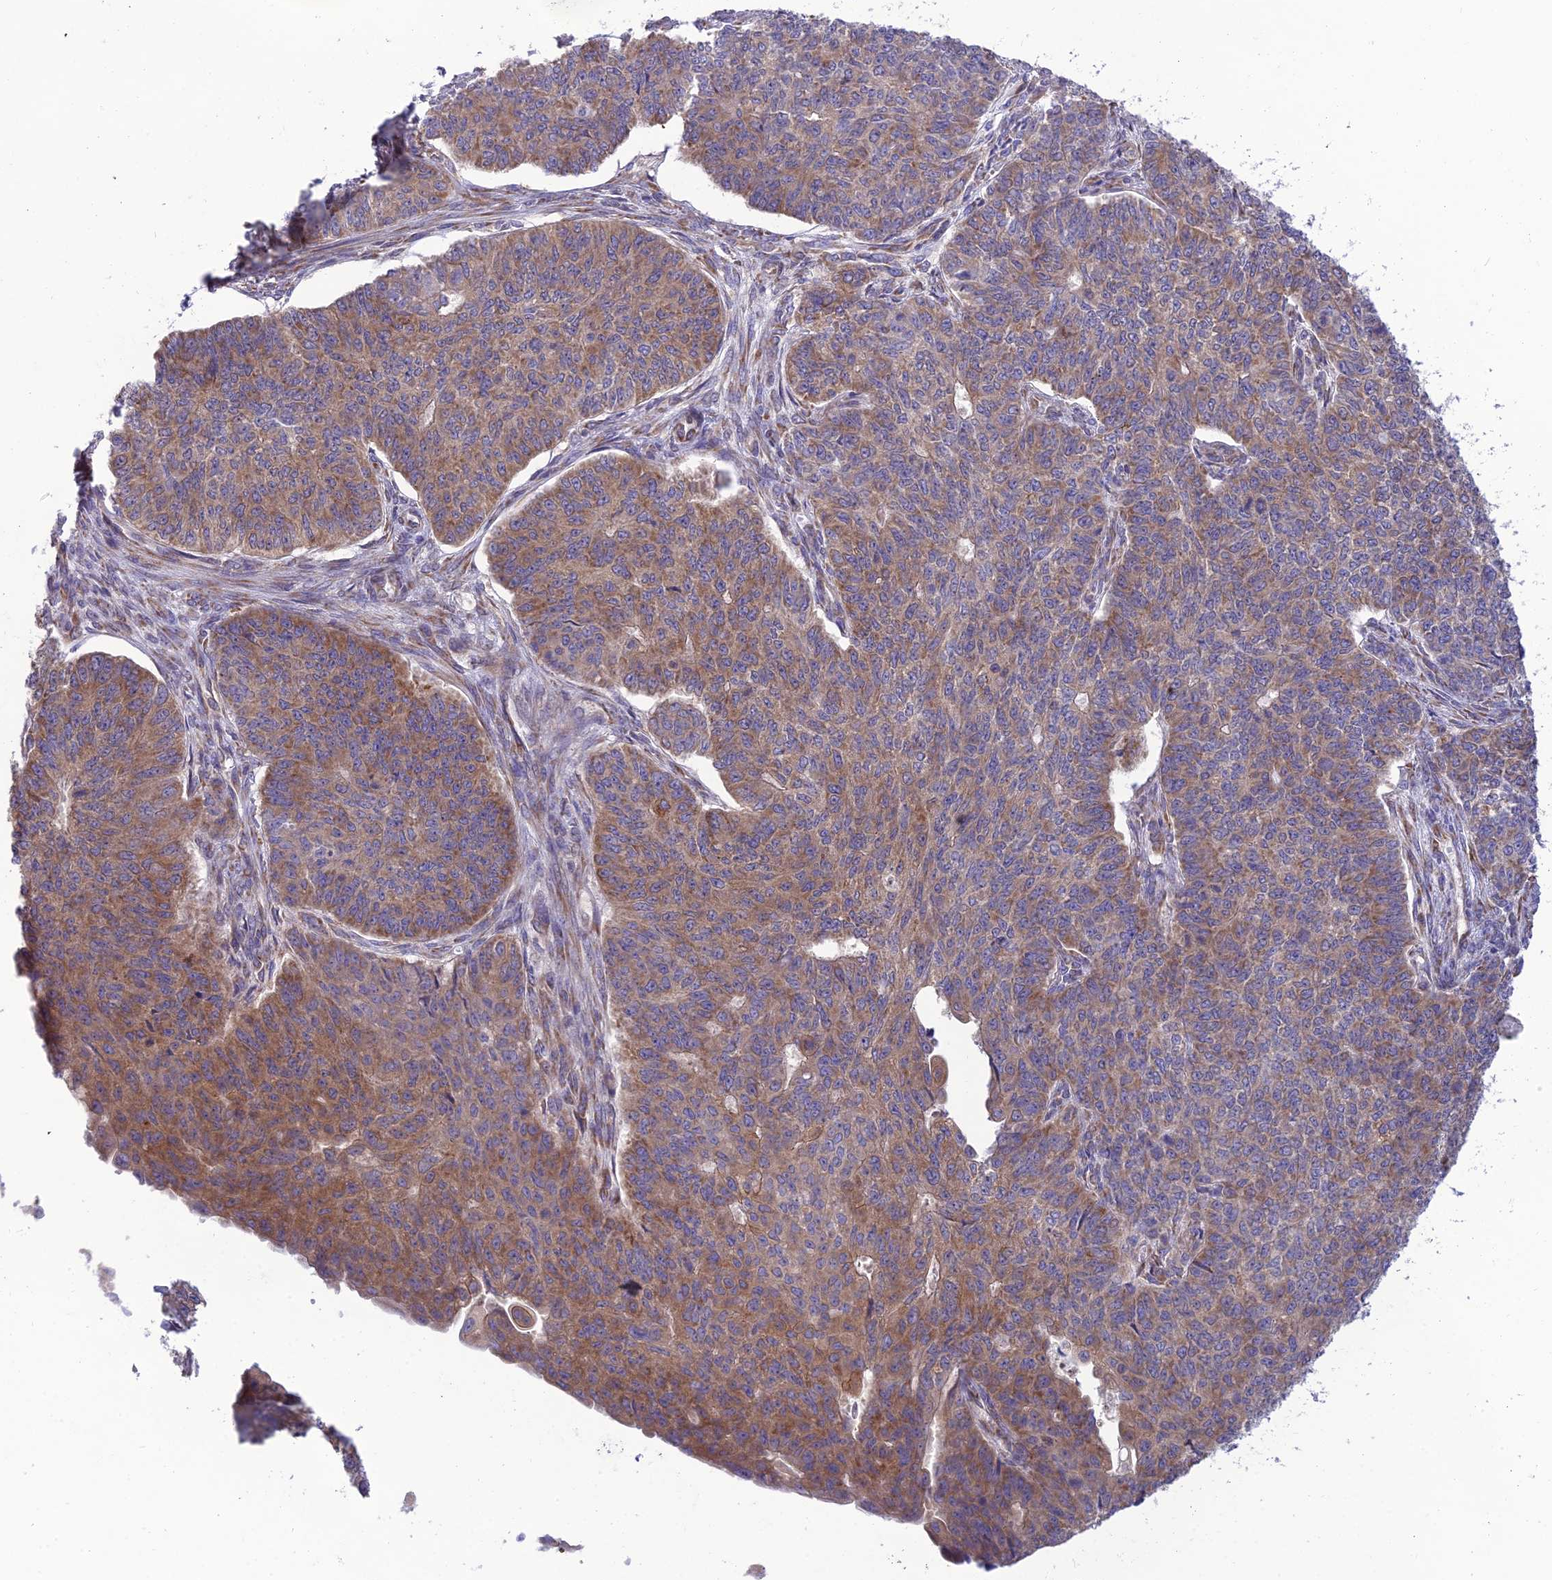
{"staining": {"intensity": "moderate", "quantity": "25%-75%", "location": "cytoplasmic/membranous"}, "tissue": "endometrial cancer", "cell_type": "Tumor cells", "image_type": "cancer", "snomed": [{"axis": "morphology", "description": "Adenocarcinoma, NOS"}, {"axis": "topography", "description": "Endometrium"}], "caption": "DAB immunohistochemical staining of human endometrial adenocarcinoma demonstrates moderate cytoplasmic/membranous protein positivity in about 25%-75% of tumor cells.", "gene": "CLCN7", "patient": {"sex": "female", "age": 32}}